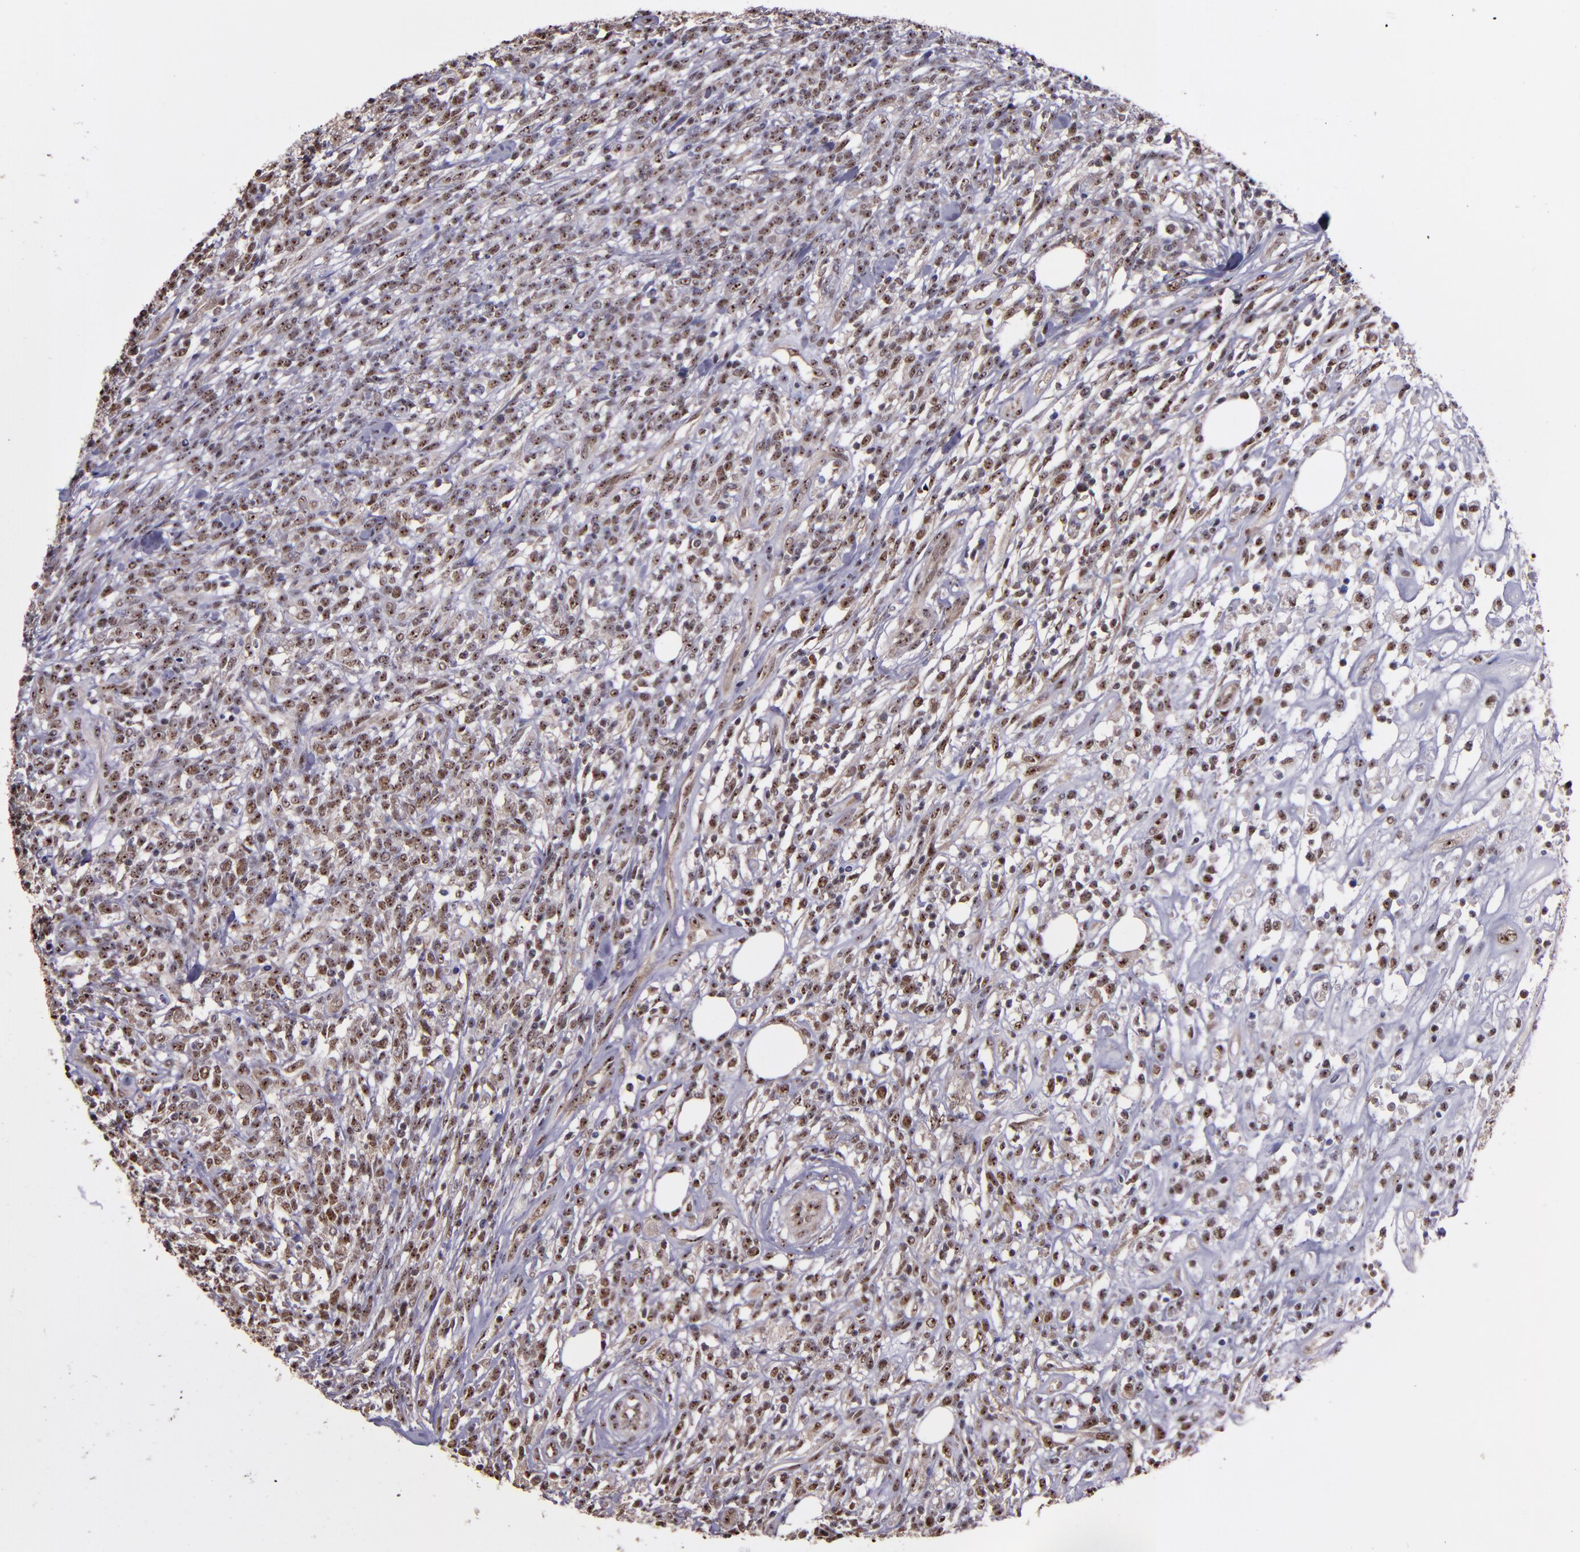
{"staining": {"intensity": "moderate", "quantity": ">75%", "location": "nuclear"}, "tissue": "lymphoma", "cell_type": "Tumor cells", "image_type": "cancer", "snomed": [{"axis": "morphology", "description": "Malignant lymphoma, non-Hodgkin's type, High grade"}, {"axis": "topography", "description": "Lymph node"}], "caption": "Lymphoma stained for a protein displays moderate nuclear positivity in tumor cells. The protein is stained brown, and the nuclei are stained in blue (DAB IHC with brightfield microscopy, high magnification).", "gene": "CECR2", "patient": {"sex": "female", "age": 73}}